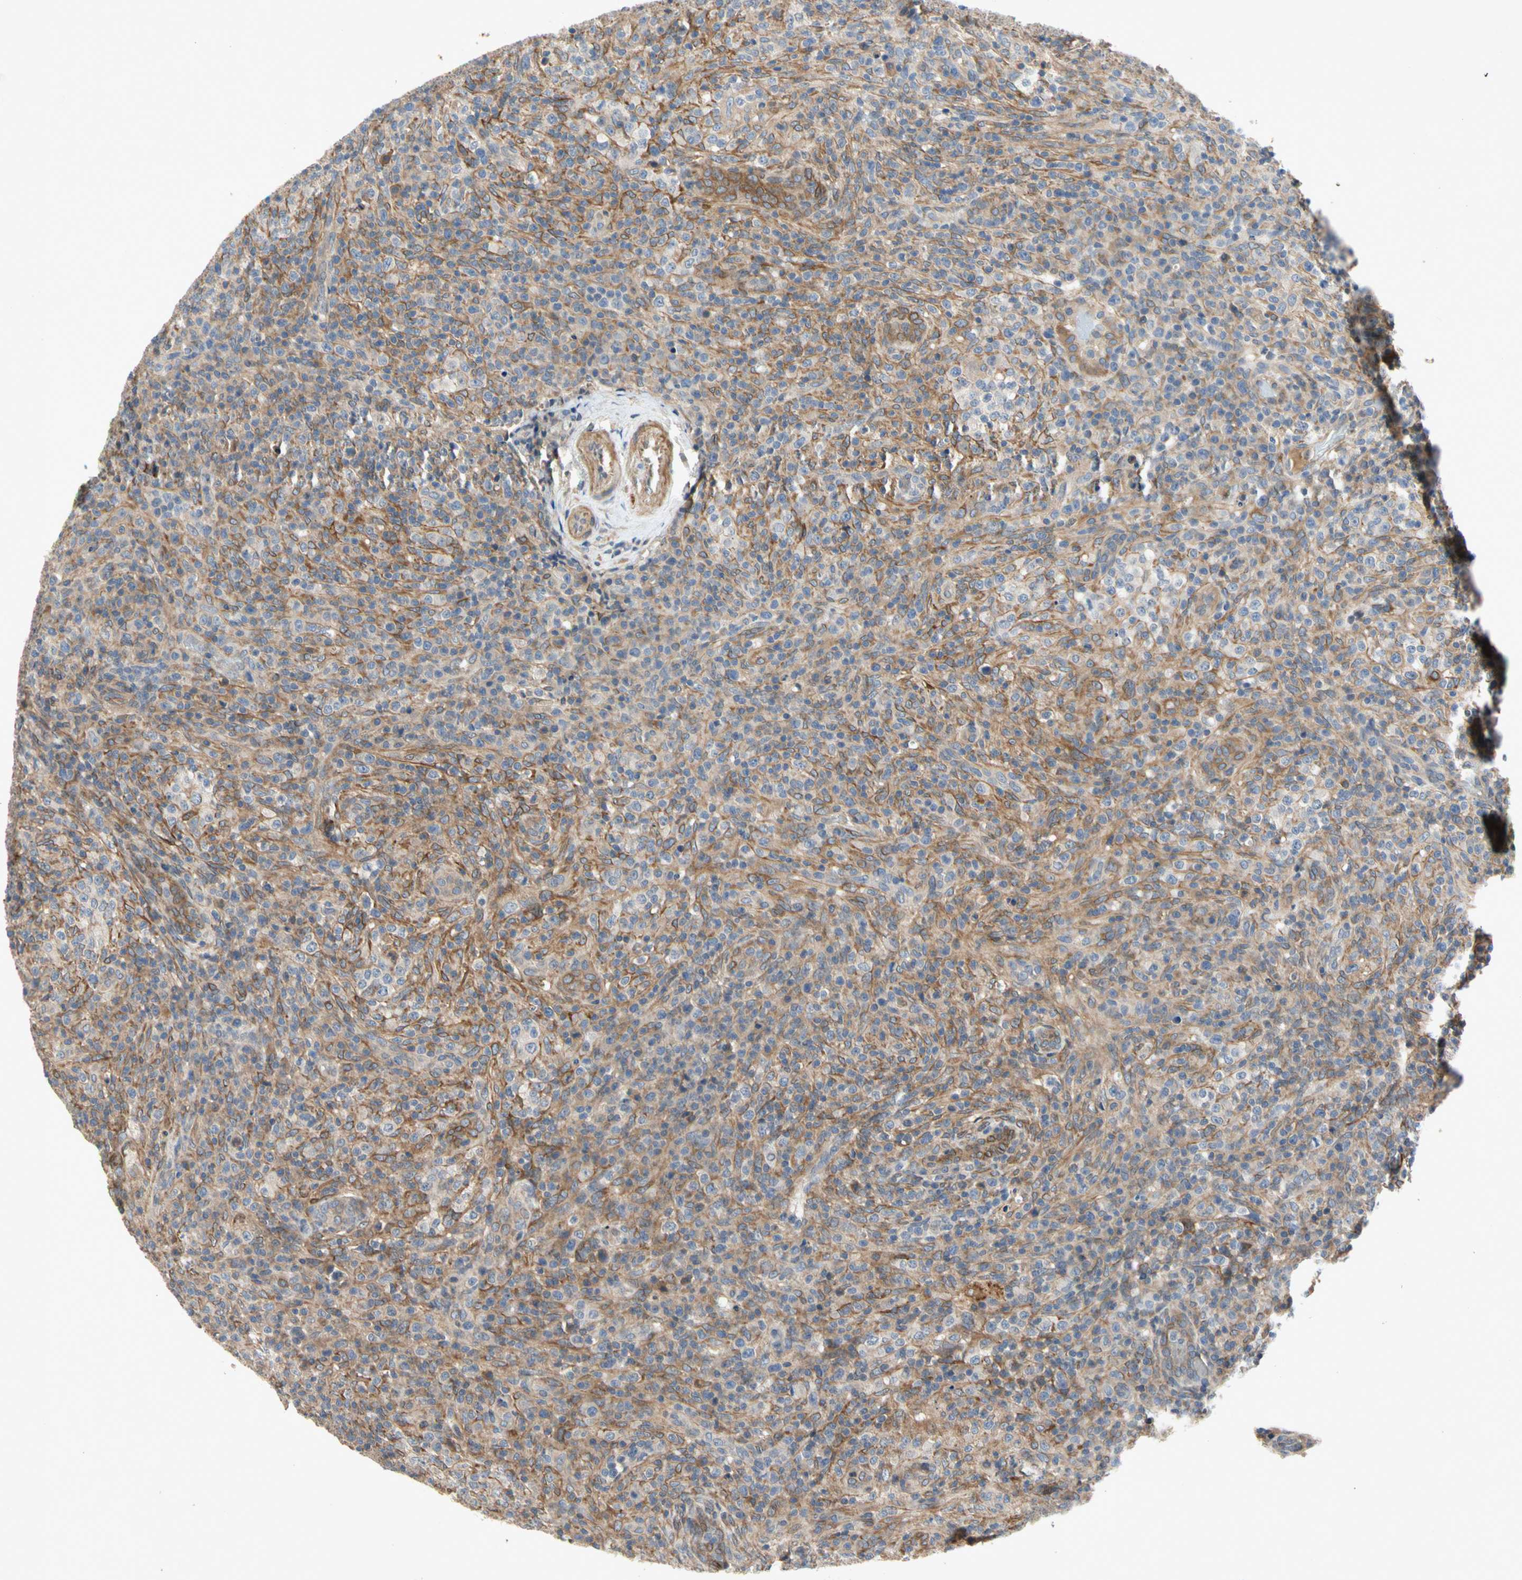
{"staining": {"intensity": "moderate", "quantity": "25%-75%", "location": "cytoplasmic/membranous"}, "tissue": "lymphoma", "cell_type": "Tumor cells", "image_type": "cancer", "snomed": [{"axis": "morphology", "description": "Malignant lymphoma, non-Hodgkin's type, High grade"}, {"axis": "topography", "description": "Lymph node"}], "caption": "Moderate cytoplasmic/membranous staining for a protein is identified in about 25%-75% of tumor cells of high-grade malignant lymphoma, non-Hodgkin's type using immunohistochemistry.", "gene": "CRTAC1", "patient": {"sex": "female", "age": 76}}